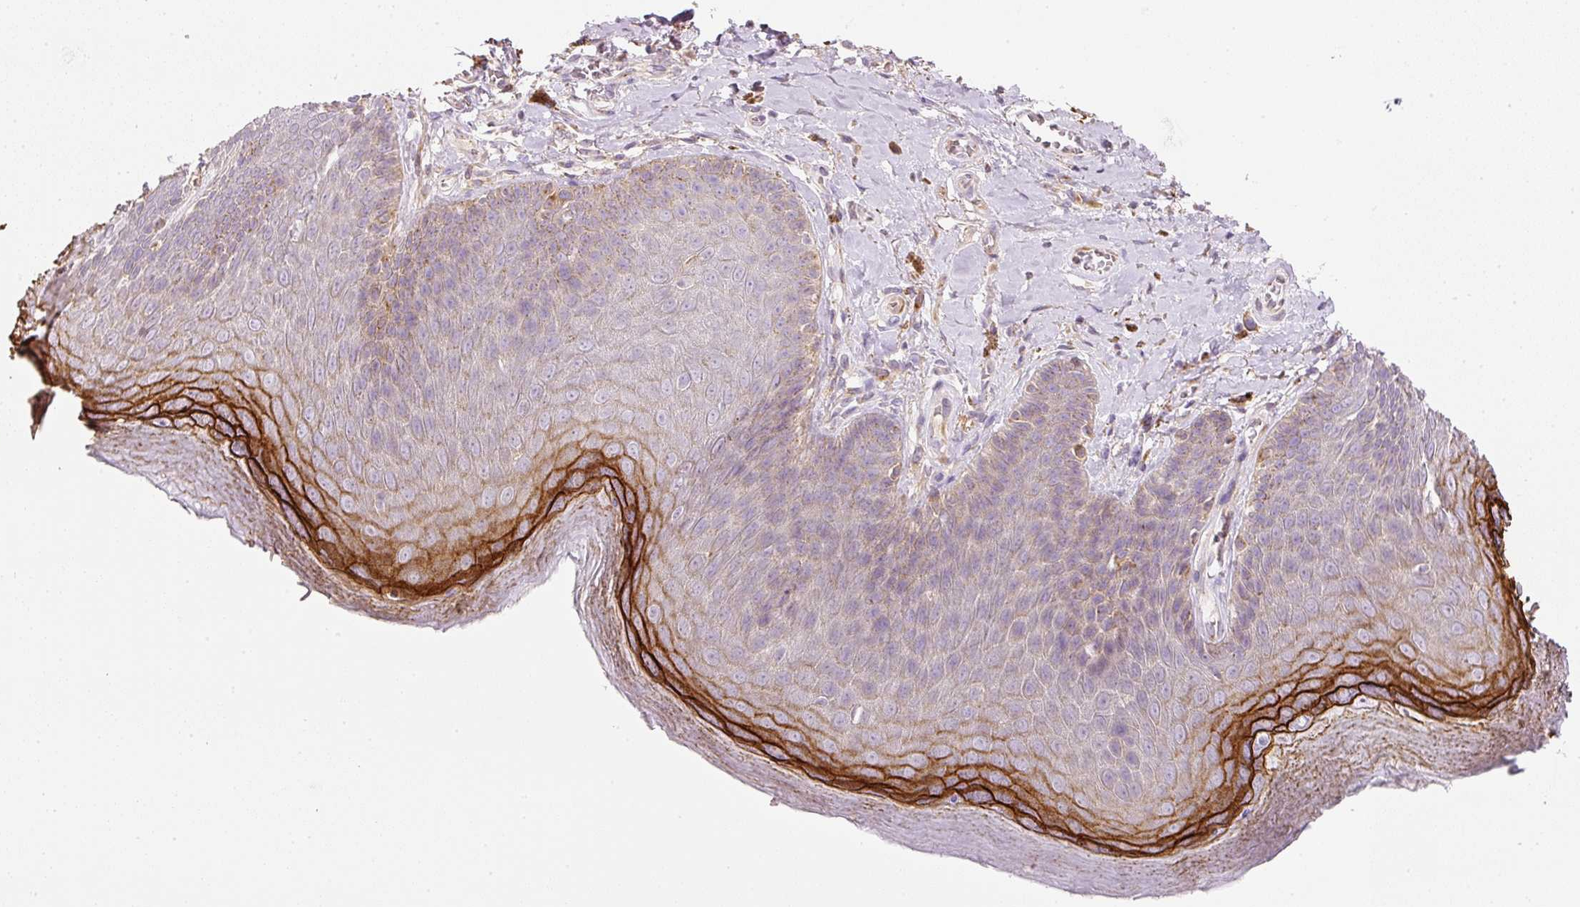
{"staining": {"intensity": "strong", "quantity": "<25%", "location": "cytoplasmic/membranous"}, "tissue": "skin", "cell_type": "Epidermal cells", "image_type": "normal", "snomed": [{"axis": "morphology", "description": "Normal tissue, NOS"}, {"axis": "topography", "description": "Anal"}, {"axis": "topography", "description": "Peripheral nerve tissue"}], "caption": "Strong cytoplasmic/membranous positivity is appreciated in approximately <25% of epidermal cells in normal skin. (DAB = brown stain, brightfield microscopy at high magnification).", "gene": "RNF167", "patient": {"sex": "male", "age": 53}}